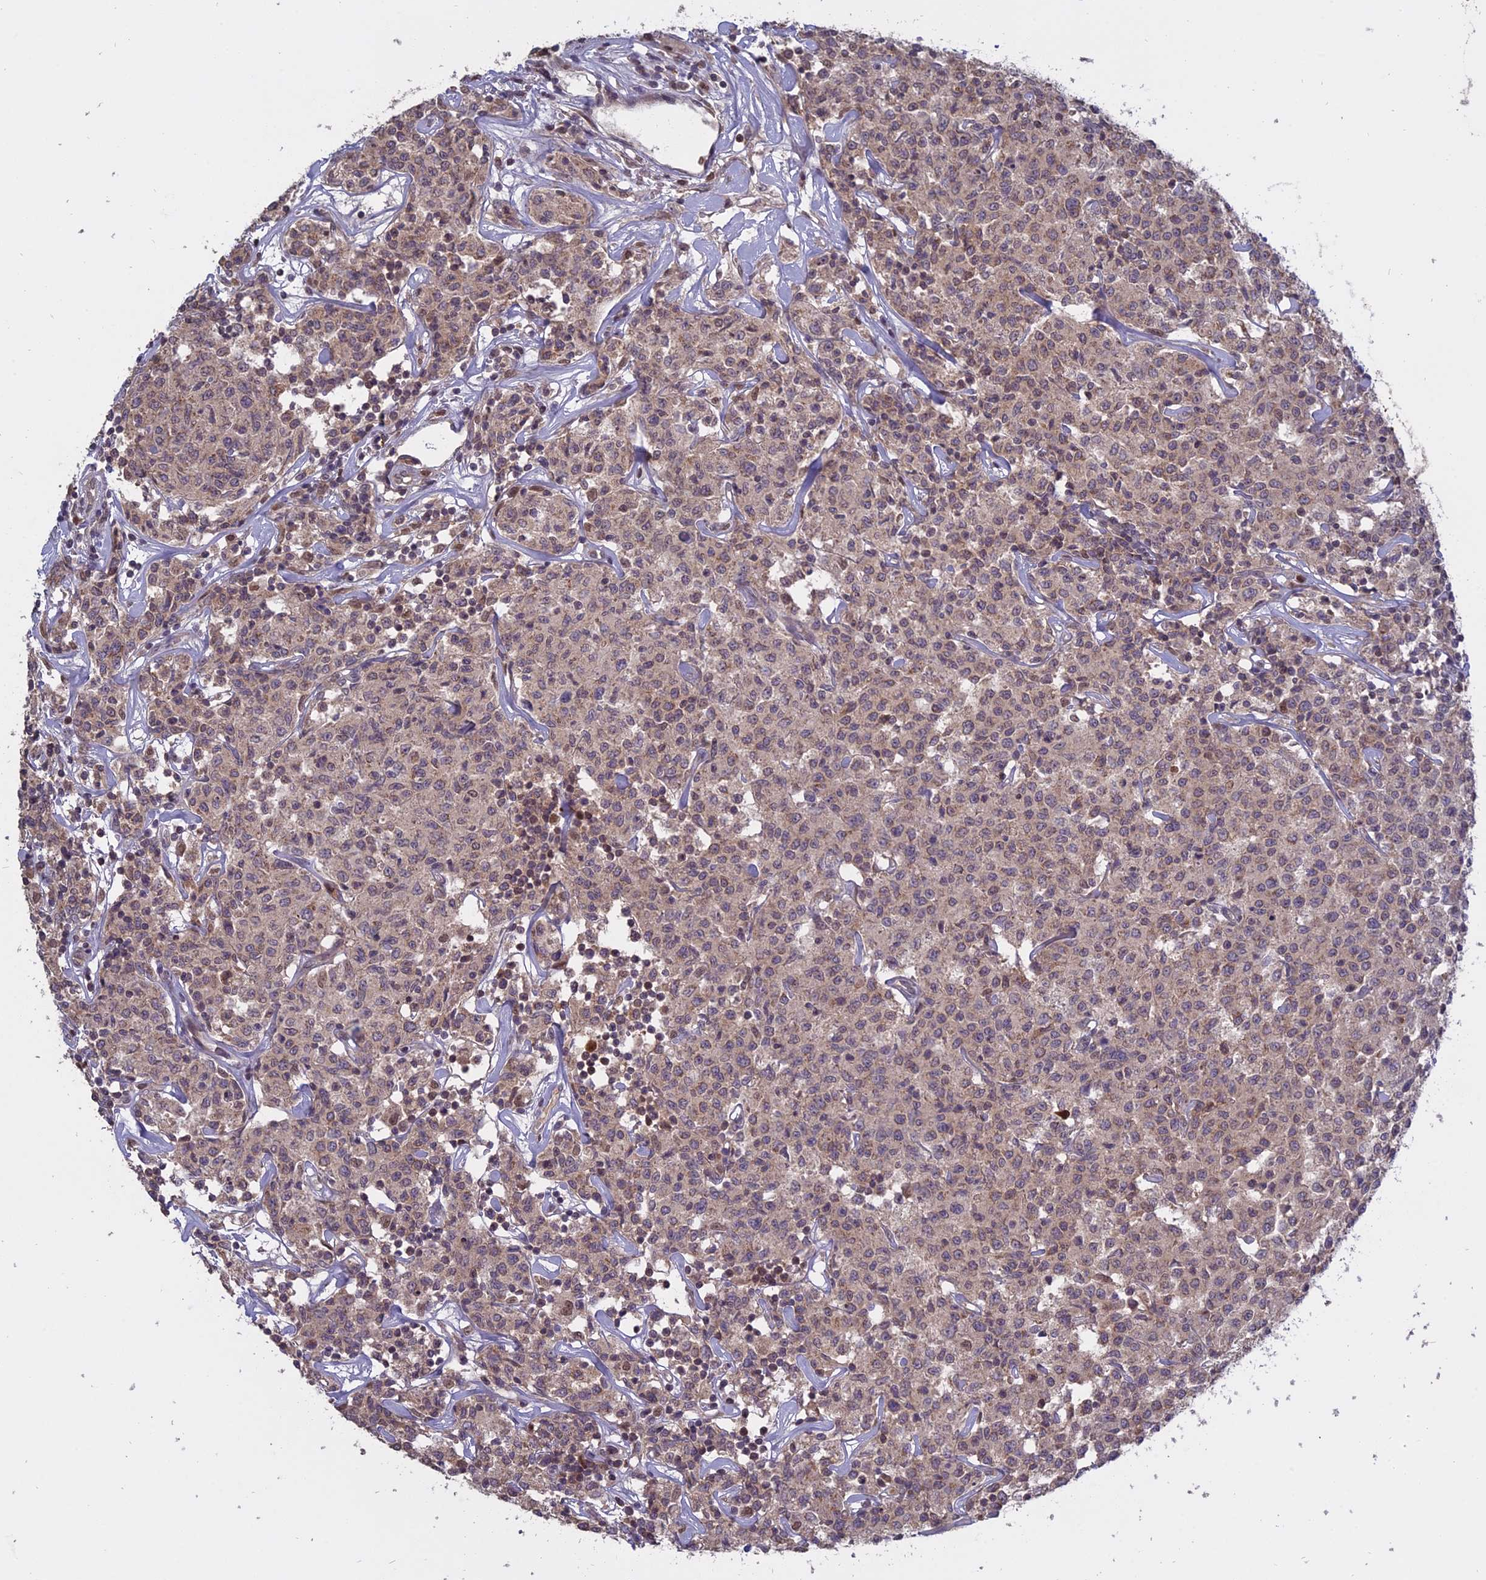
{"staining": {"intensity": "weak", "quantity": "25%-75%", "location": "cytoplasmic/membranous"}, "tissue": "lymphoma", "cell_type": "Tumor cells", "image_type": "cancer", "snomed": [{"axis": "morphology", "description": "Malignant lymphoma, non-Hodgkin's type, Low grade"}, {"axis": "topography", "description": "Small intestine"}], "caption": "There is low levels of weak cytoplasmic/membranous positivity in tumor cells of lymphoma, as demonstrated by immunohistochemical staining (brown color).", "gene": "TMEM208", "patient": {"sex": "female", "age": 59}}